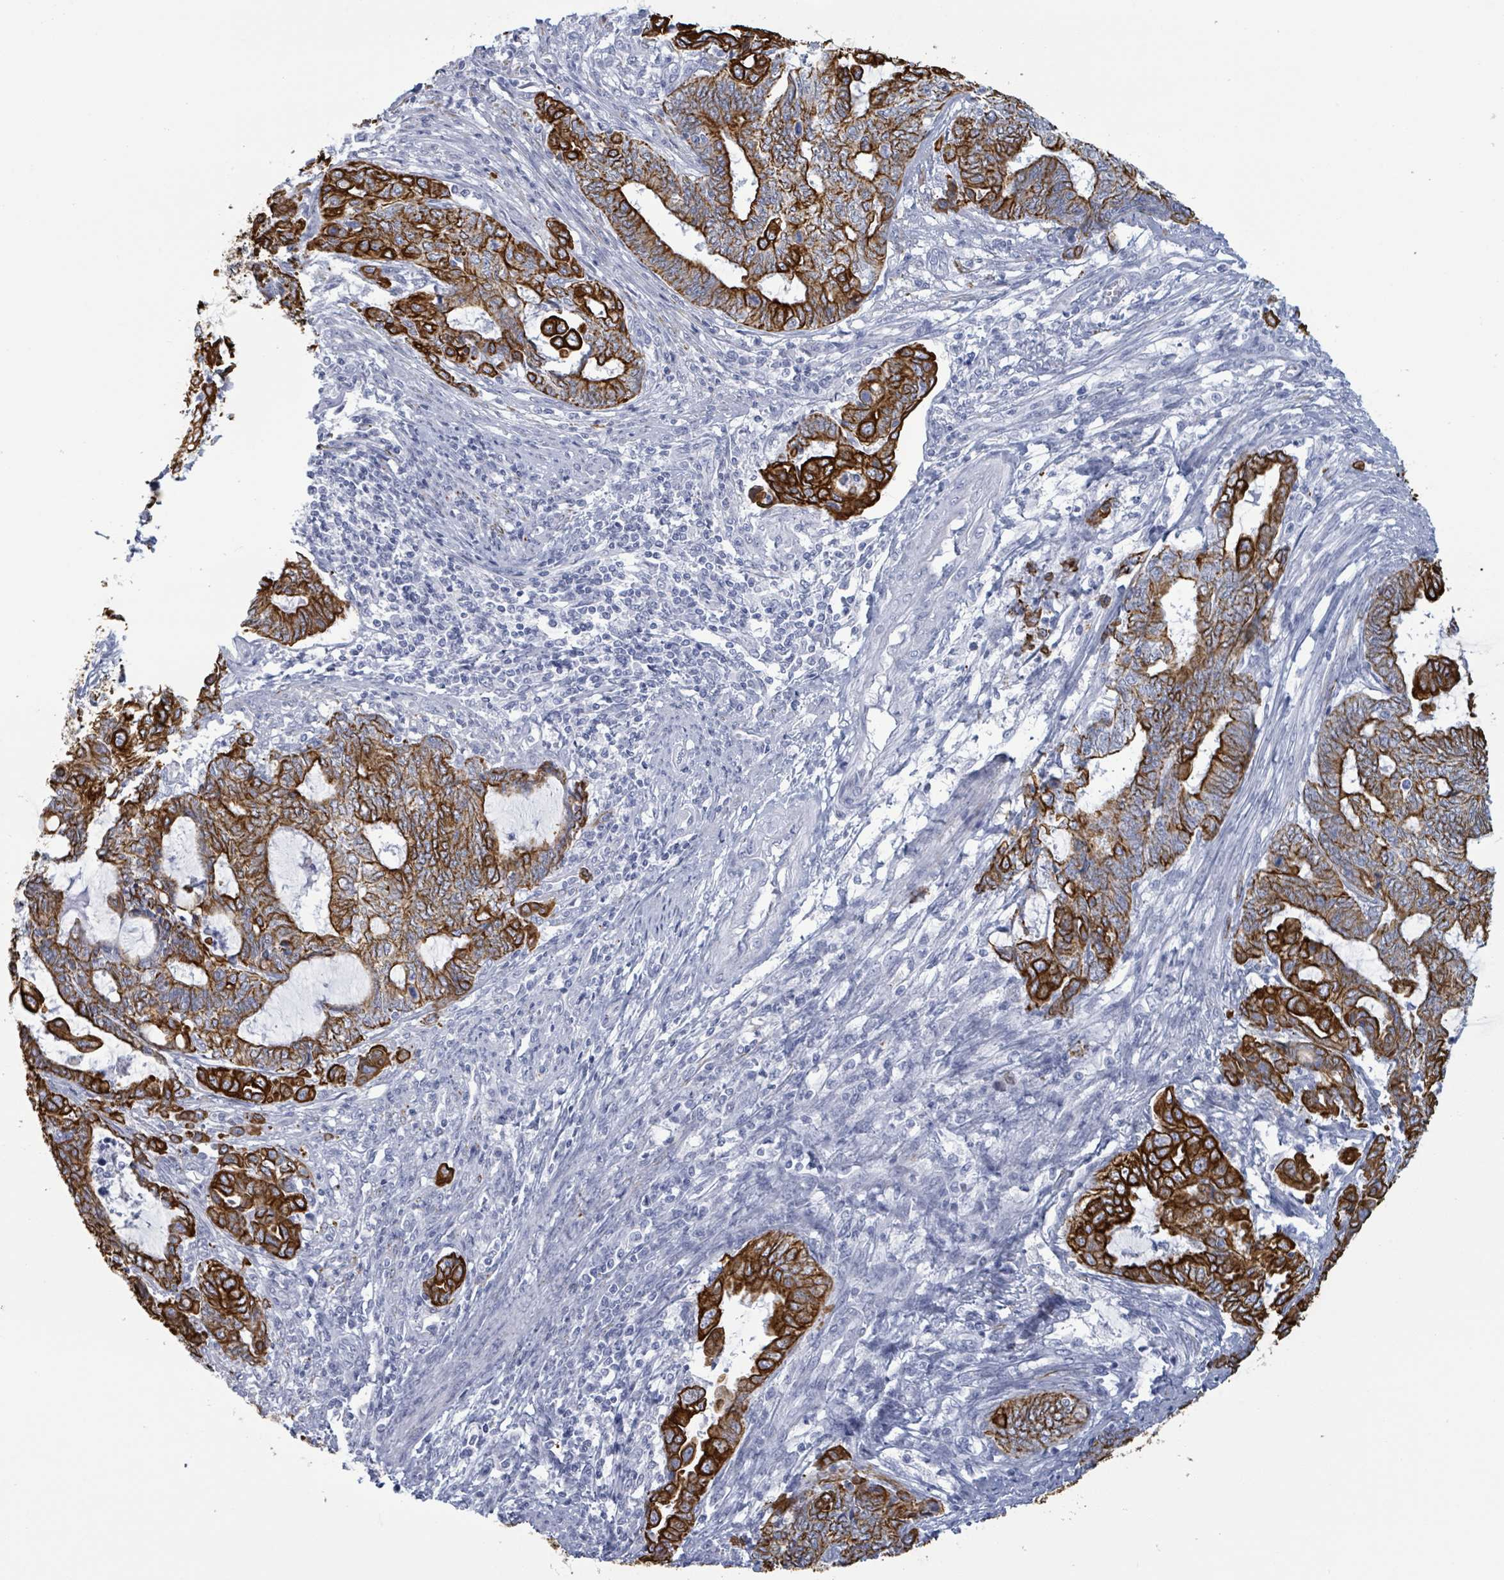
{"staining": {"intensity": "strong", "quantity": ">75%", "location": "cytoplasmic/membranous"}, "tissue": "endometrial cancer", "cell_type": "Tumor cells", "image_type": "cancer", "snomed": [{"axis": "morphology", "description": "Adenocarcinoma, NOS"}, {"axis": "topography", "description": "Uterus"}, {"axis": "topography", "description": "Endometrium"}], "caption": "This image demonstrates endometrial cancer (adenocarcinoma) stained with immunohistochemistry (IHC) to label a protein in brown. The cytoplasmic/membranous of tumor cells show strong positivity for the protein. Nuclei are counter-stained blue.", "gene": "KRT8", "patient": {"sex": "female", "age": 70}}